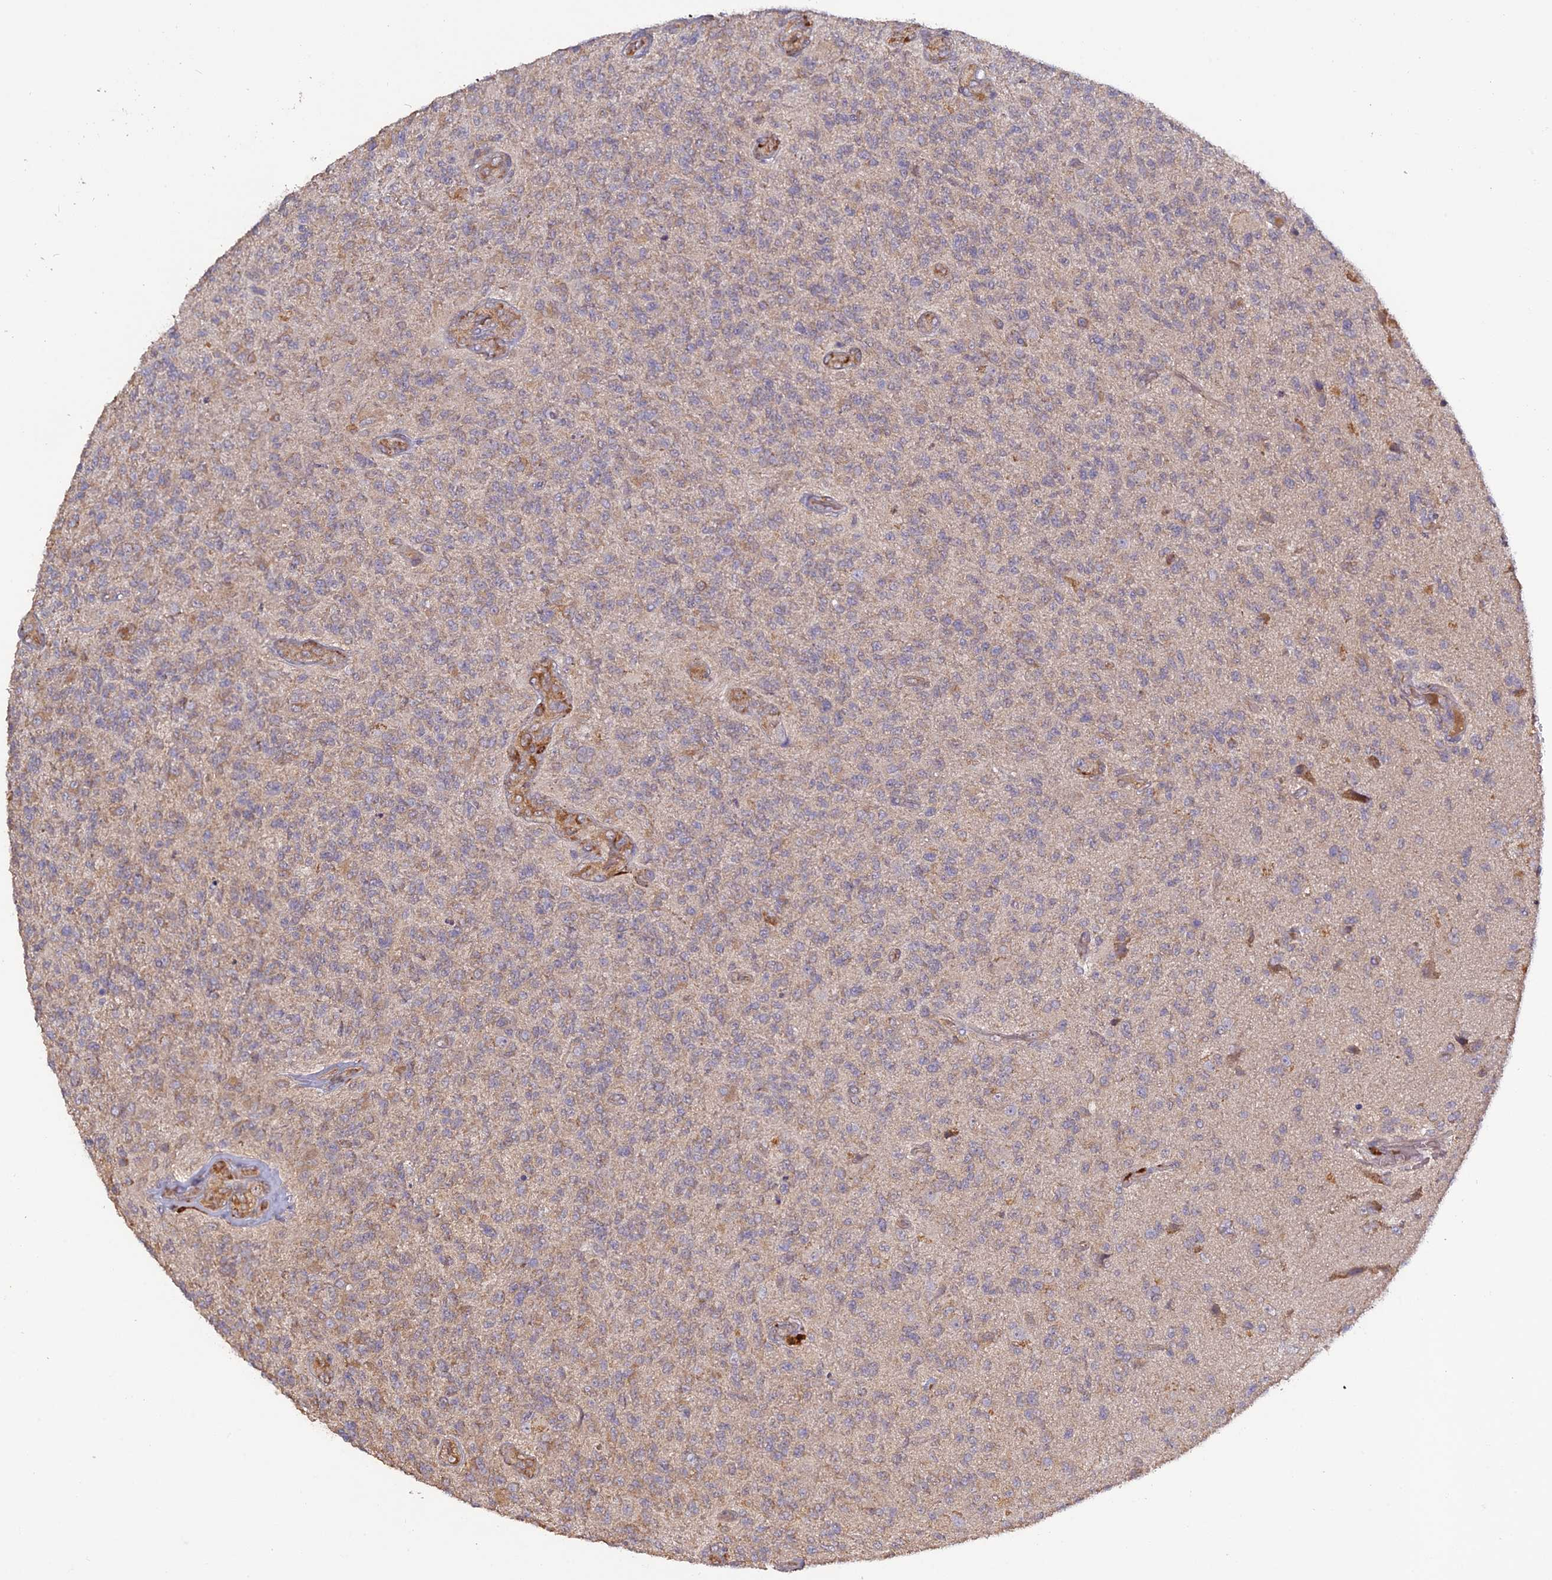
{"staining": {"intensity": "weak", "quantity": "25%-75%", "location": "cytoplasmic/membranous"}, "tissue": "glioma", "cell_type": "Tumor cells", "image_type": "cancer", "snomed": [{"axis": "morphology", "description": "Glioma, malignant, High grade"}, {"axis": "topography", "description": "Brain"}], "caption": "Weak cytoplasmic/membranous expression is identified in about 25%-75% of tumor cells in malignant glioma (high-grade).", "gene": "PPIC", "patient": {"sex": "male", "age": 56}}